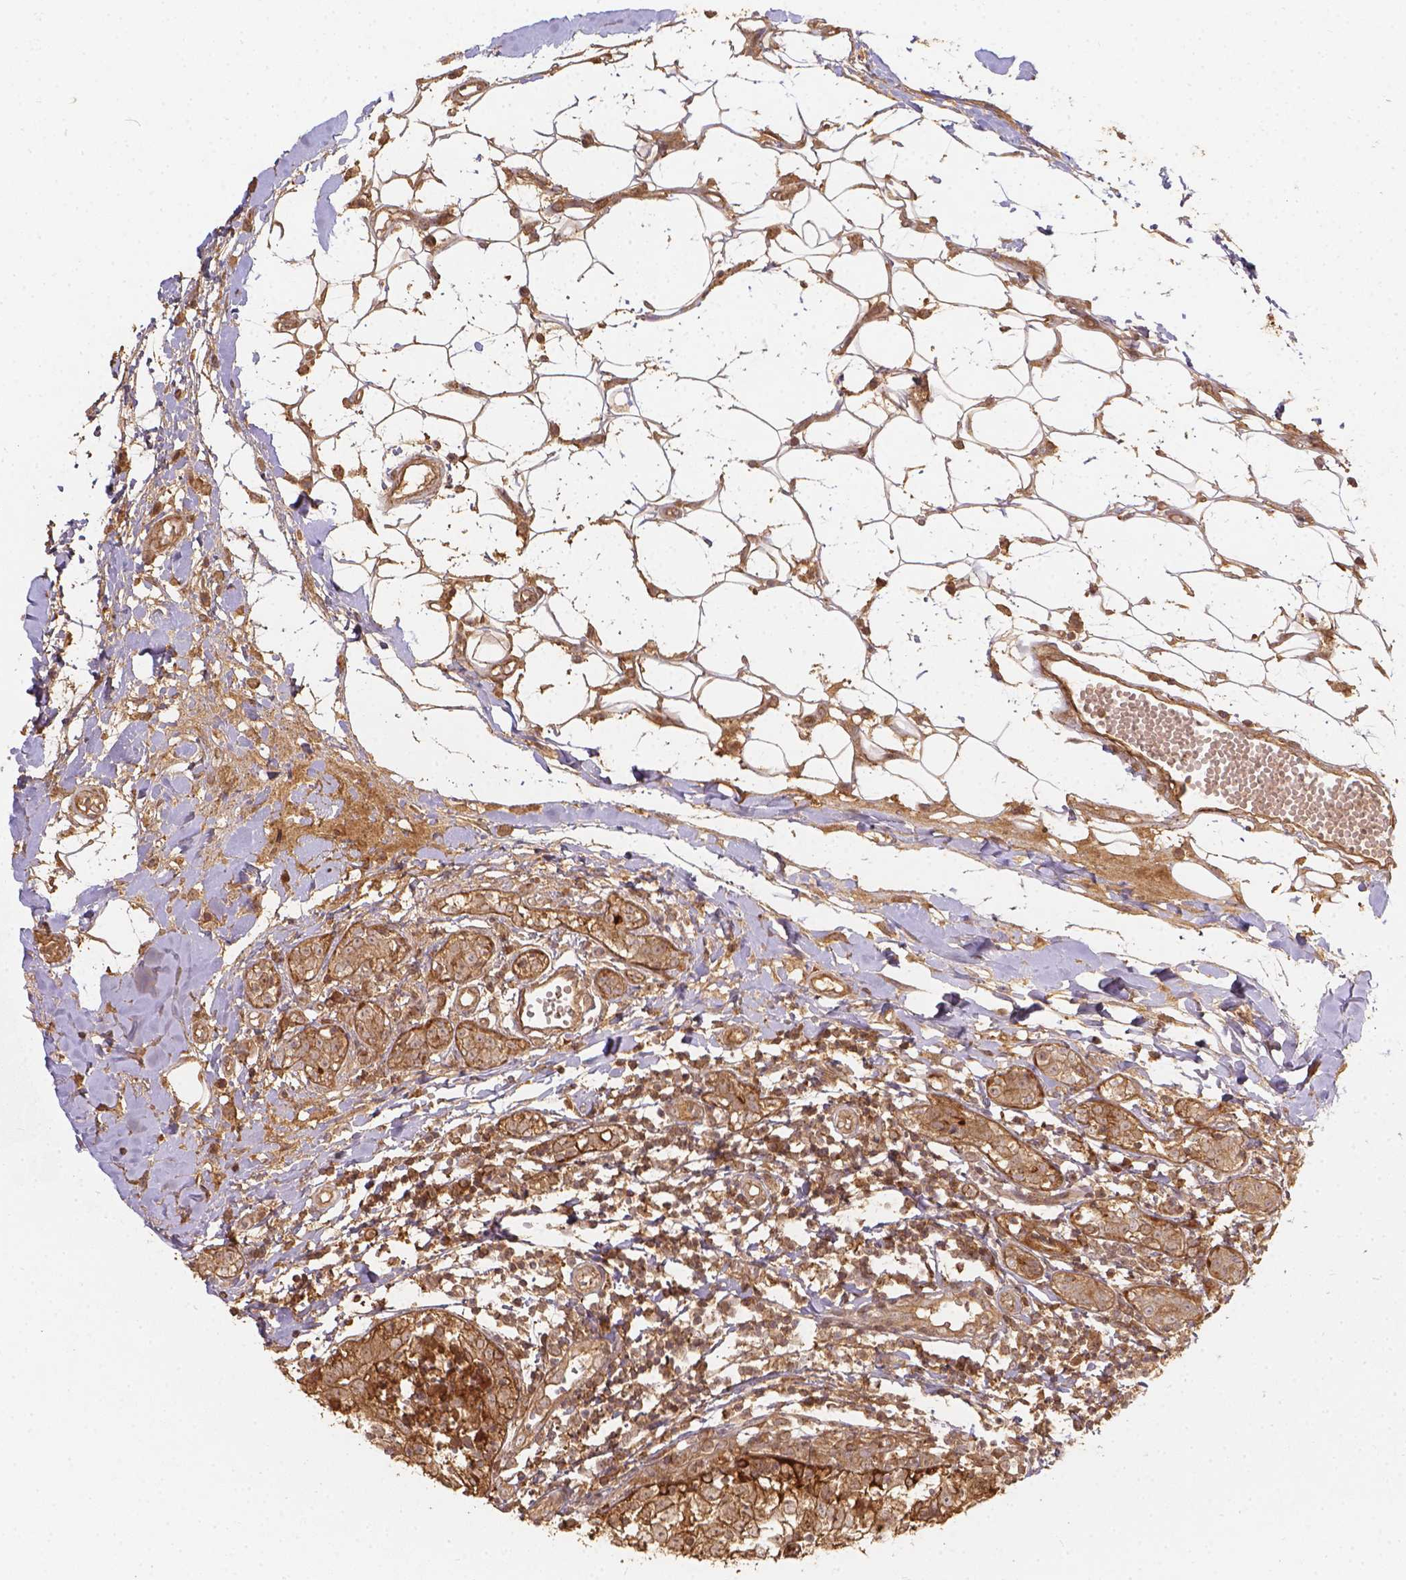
{"staining": {"intensity": "moderate", "quantity": ">75%", "location": "cytoplasmic/membranous"}, "tissue": "breast cancer", "cell_type": "Tumor cells", "image_type": "cancer", "snomed": [{"axis": "morphology", "description": "Duct carcinoma"}, {"axis": "topography", "description": "Breast"}], "caption": "Breast cancer stained with a brown dye shows moderate cytoplasmic/membranous positive expression in approximately >75% of tumor cells.", "gene": "XPR1", "patient": {"sex": "female", "age": 30}}